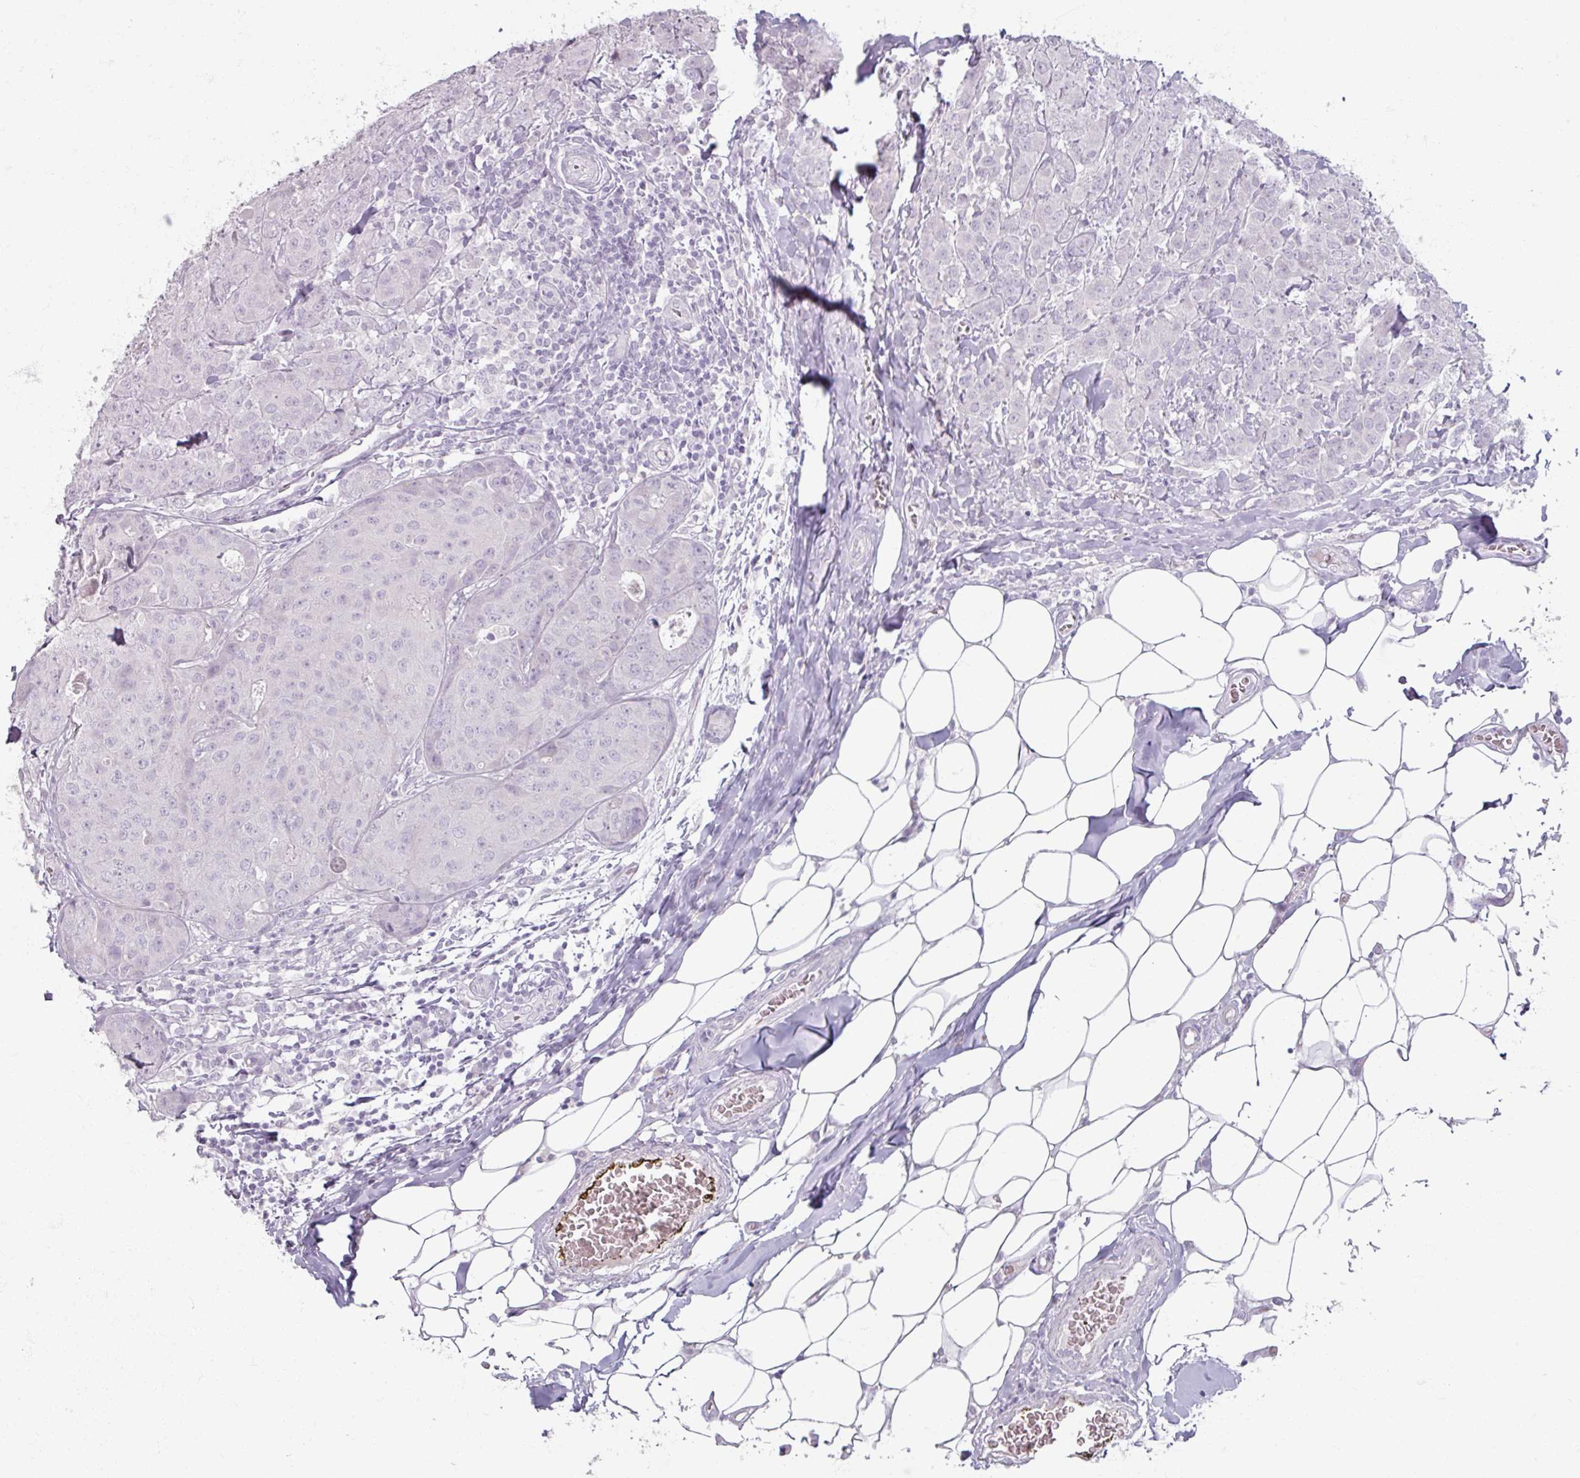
{"staining": {"intensity": "negative", "quantity": "none", "location": "none"}, "tissue": "breast cancer", "cell_type": "Tumor cells", "image_type": "cancer", "snomed": [{"axis": "morphology", "description": "Duct carcinoma"}, {"axis": "topography", "description": "Breast"}], "caption": "A high-resolution photomicrograph shows IHC staining of intraductal carcinoma (breast), which reveals no significant expression in tumor cells.", "gene": "TG", "patient": {"sex": "female", "age": 43}}